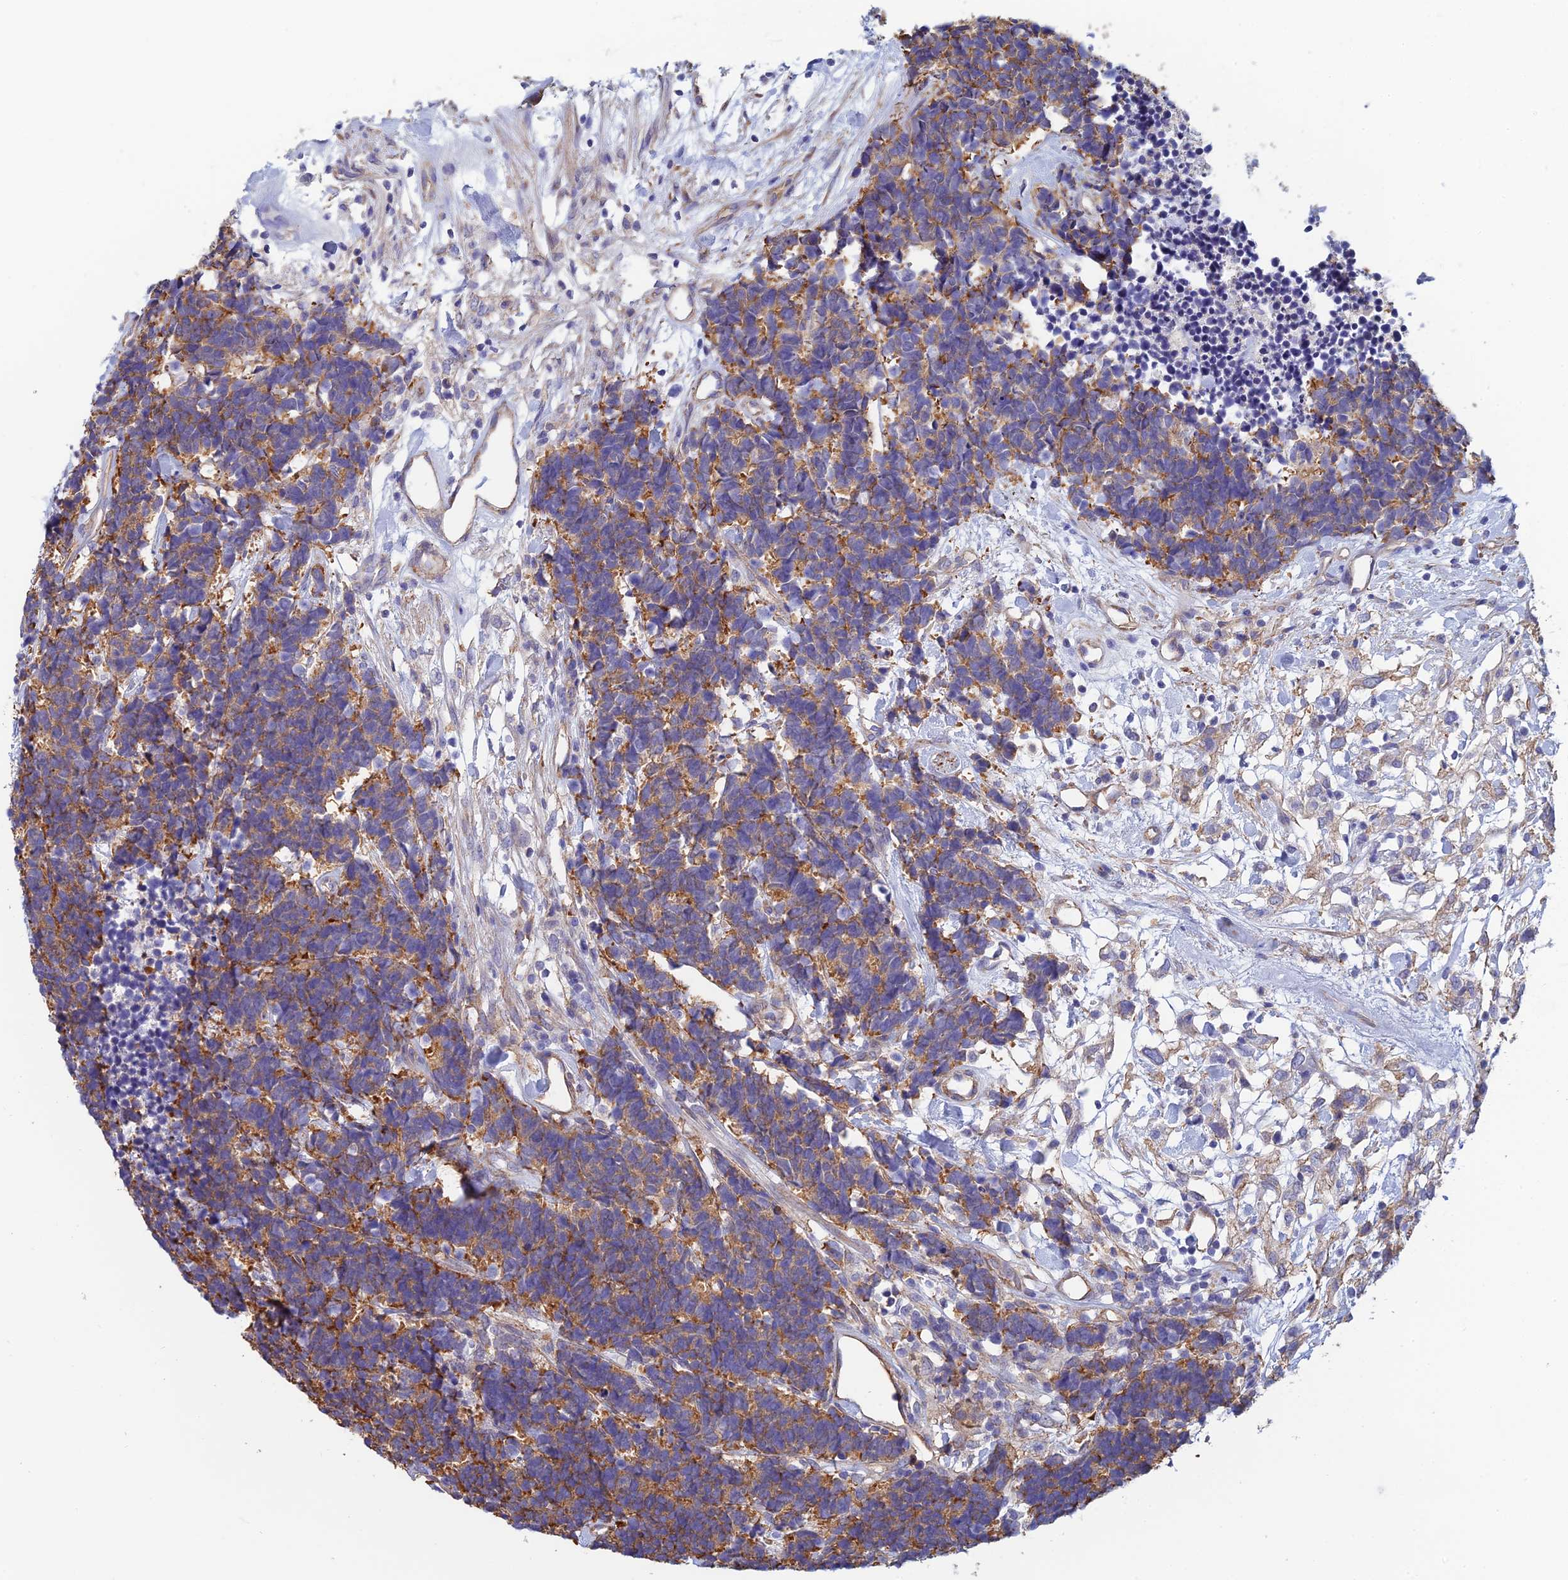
{"staining": {"intensity": "moderate", "quantity": ">75%", "location": "cytoplasmic/membranous"}, "tissue": "carcinoid", "cell_type": "Tumor cells", "image_type": "cancer", "snomed": [{"axis": "morphology", "description": "Carcinoma, NOS"}, {"axis": "morphology", "description": "Carcinoid, malignant, NOS"}, {"axis": "topography", "description": "Urinary bladder"}], "caption": "Immunohistochemical staining of carcinoid exhibits moderate cytoplasmic/membranous protein staining in approximately >75% of tumor cells.", "gene": "PCDHA5", "patient": {"sex": "male", "age": 57}}